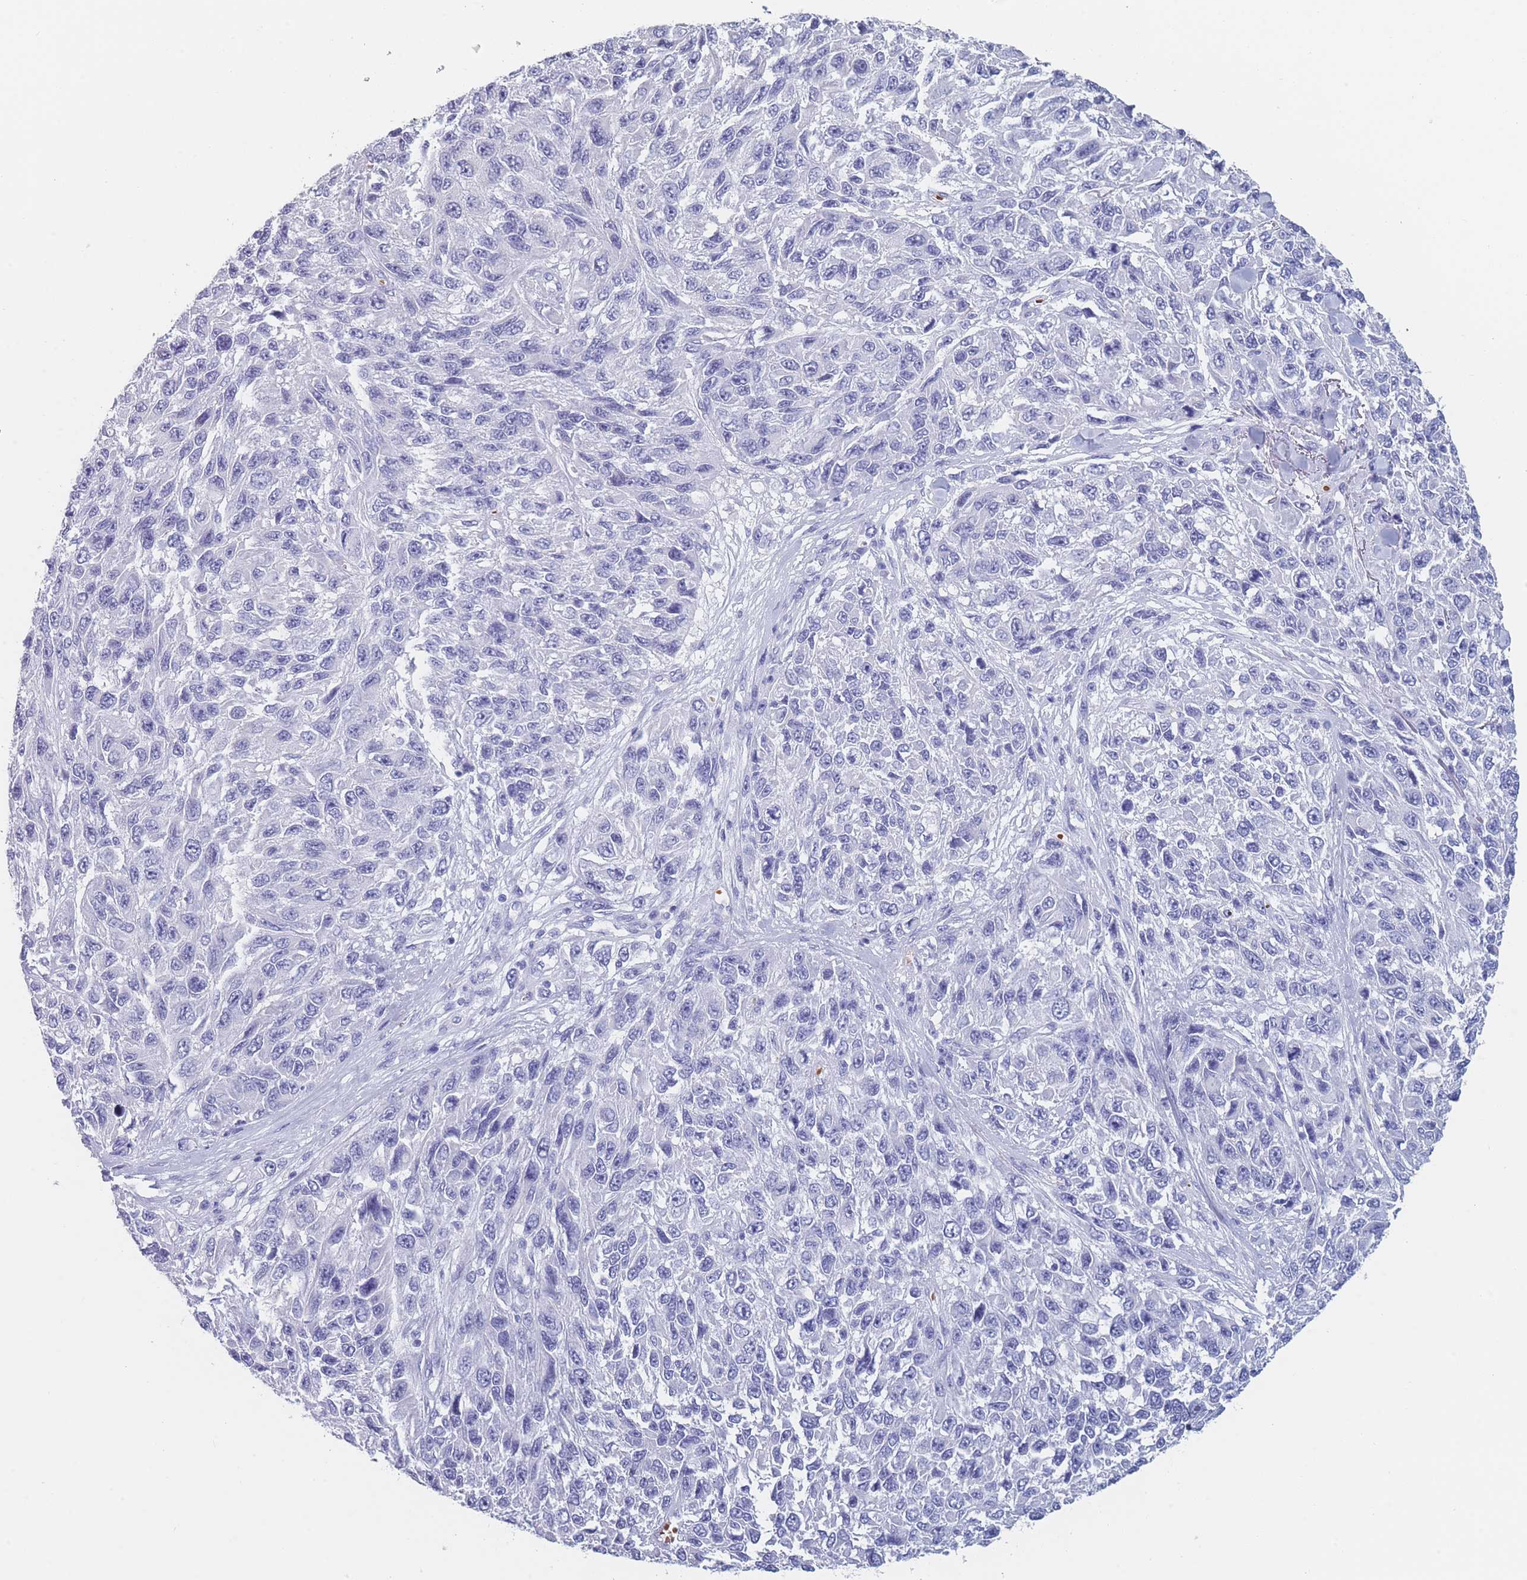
{"staining": {"intensity": "negative", "quantity": "none", "location": "none"}, "tissue": "melanoma", "cell_type": "Tumor cells", "image_type": "cancer", "snomed": [{"axis": "morphology", "description": "Malignant melanoma, NOS"}, {"axis": "topography", "description": "Skin"}], "caption": "IHC histopathology image of melanoma stained for a protein (brown), which demonstrates no expression in tumor cells.", "gene": "OR5D16", "patient": {"sex": "female", "age": 96}}